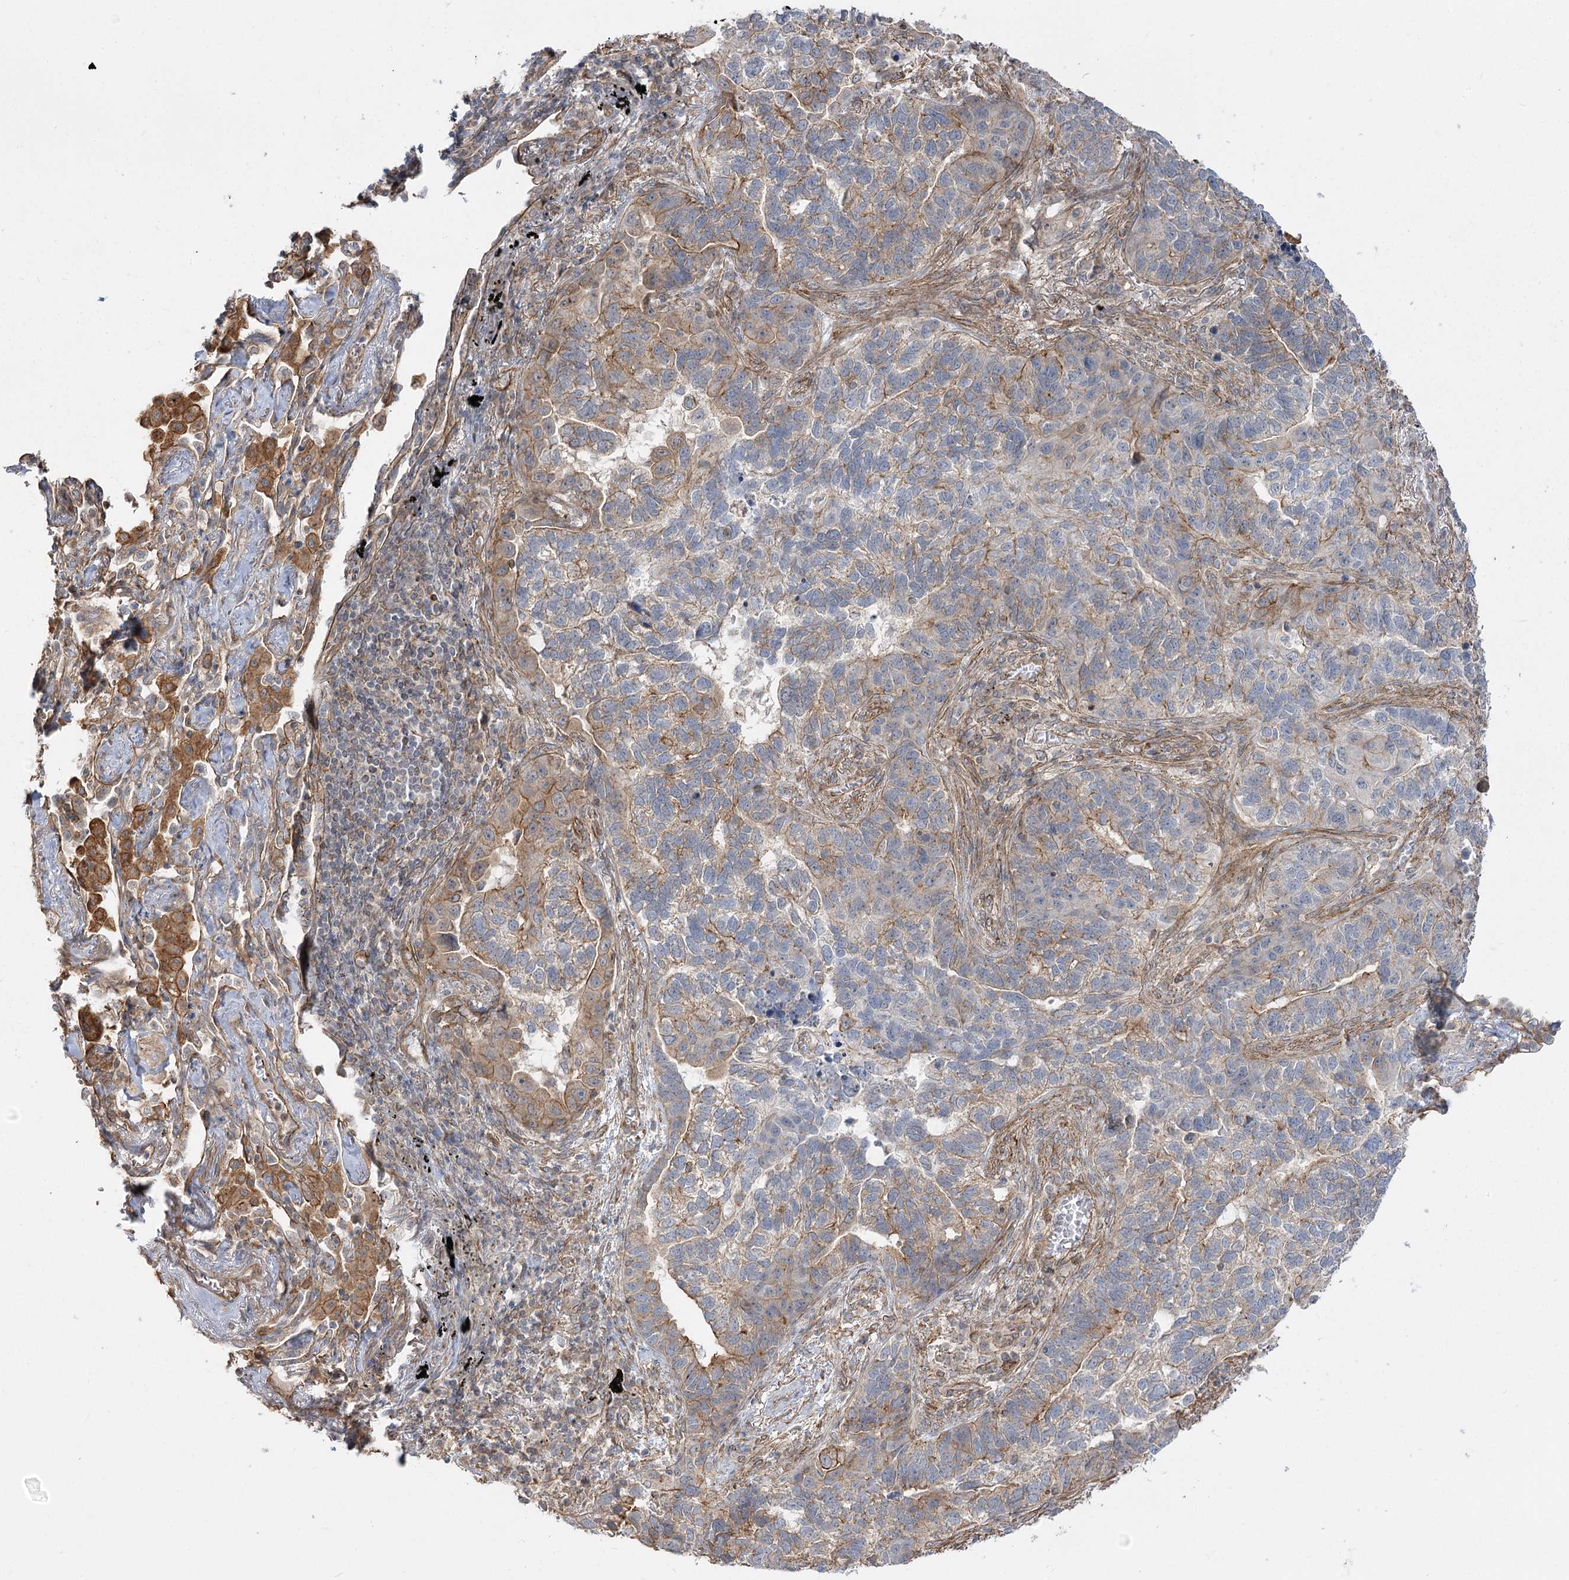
{"staining": {"intensity": "moderate", "quantity": "25%-75%", "location": "cytoplasmic/membranous"}, "tissue": "lung cancer", "cell_type": "Tumor cells", "image_type": "cancer", "snomed": [{"axis": "morphology", "description": "Adenocarcinoma, NOS"}, {"axis": "topography", "description": "Lung"}], "caption": "Immunohistochemical staining of lung cancer reveals medium levels of moderate cytoplasmic/membranous positivity in approximately 25%-75% of tumor cells.", "gene": "SH3BP5L", "patient": {"sex": "male", "age": 67}}